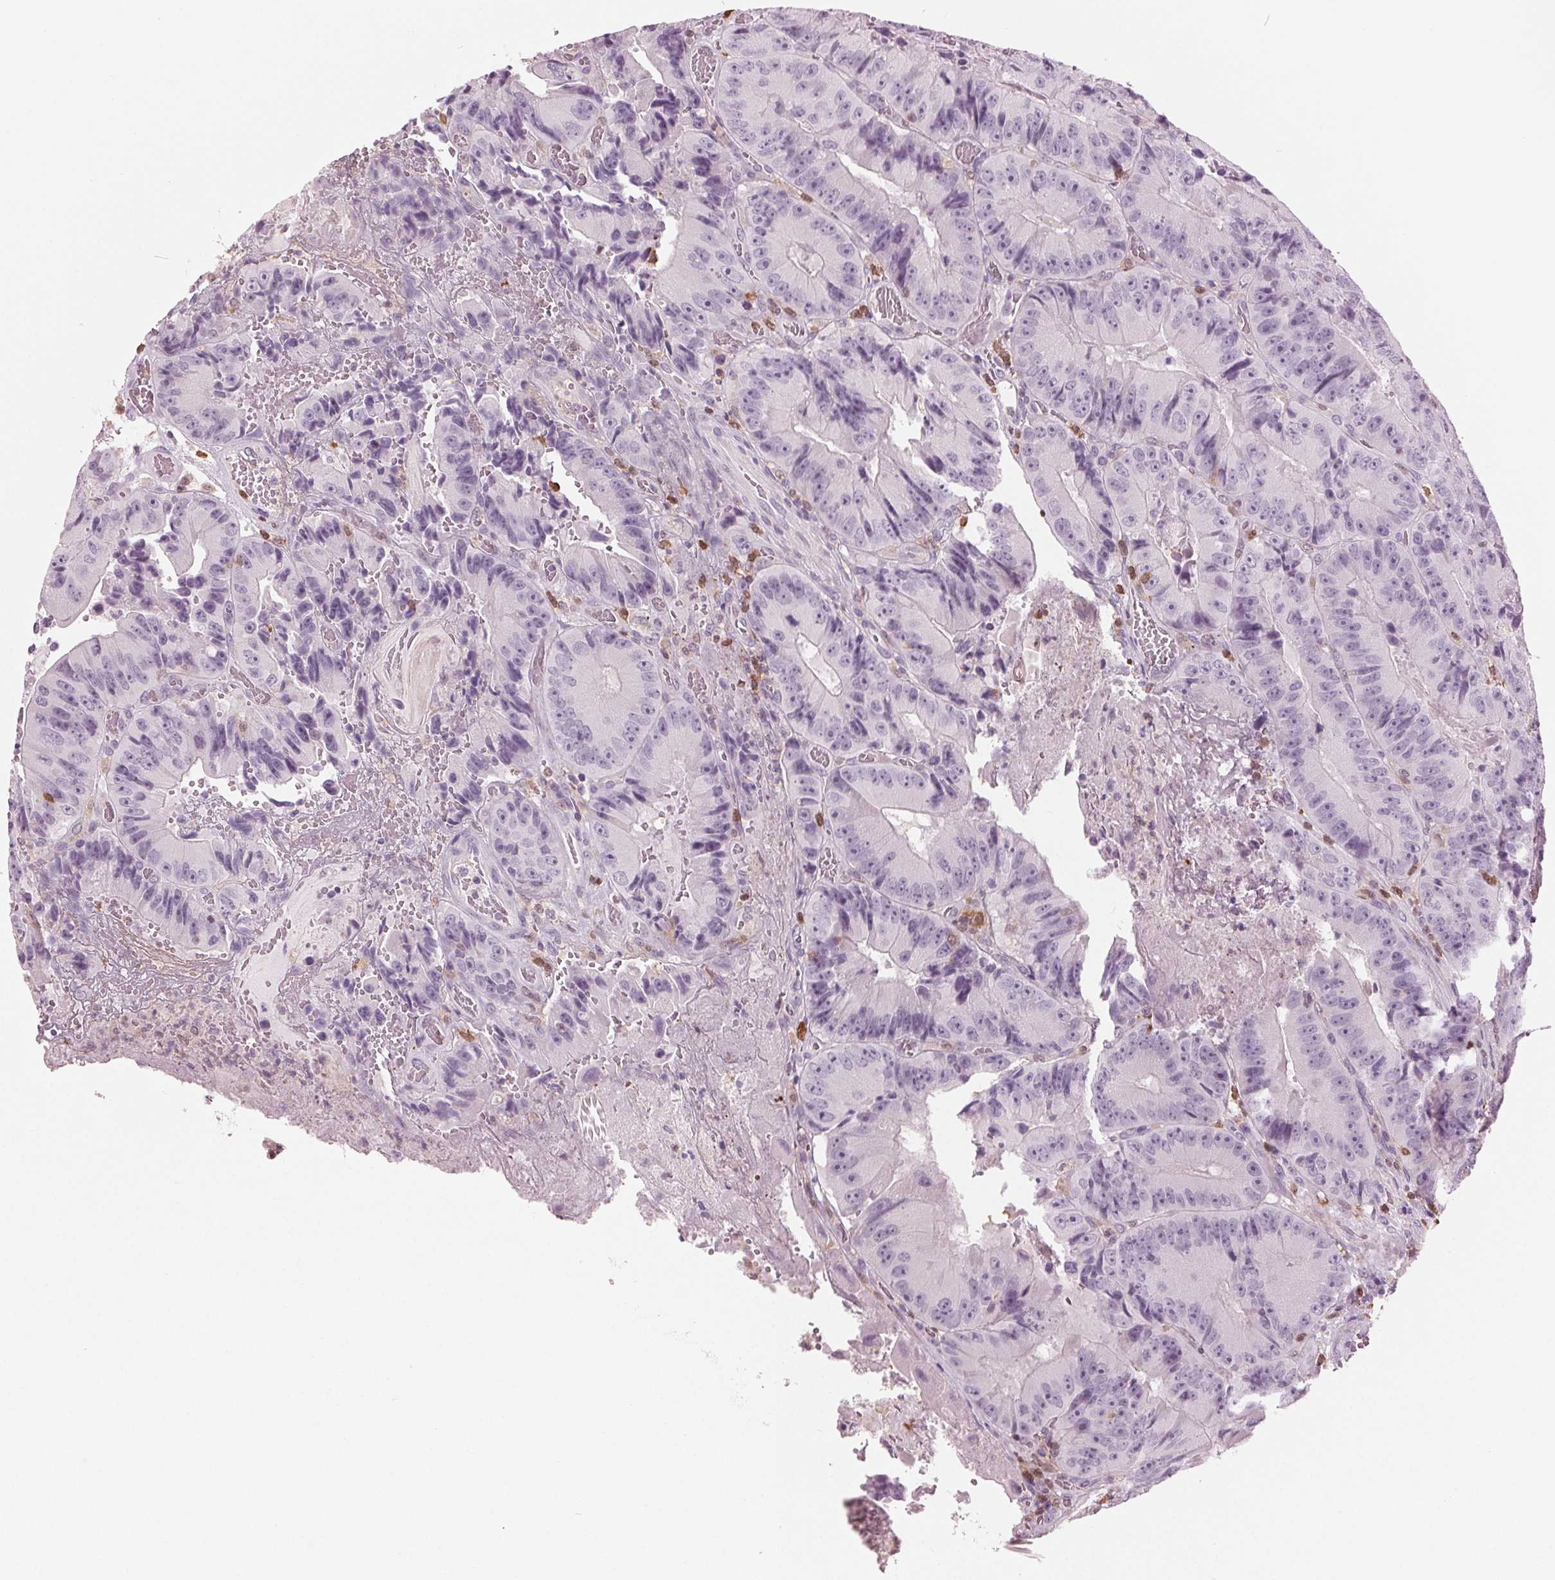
{"staining": {"intensity": "negative", "quantity": "none", "location": "none"}, "tissue": "colorectal cancer", "cell_type": "Tumor cells", "image_type": "cancer", "snomed": [{"axis": "morphology", "description": "Adenocarcinoma, NOS"}, {"axis": "topography", "description": "Colon"}], "caption": "Immunohistochemical staining of colorectal cancer (adenocarcinoma) displays no significant expression in tumor cells.", "gene": "BTLA", "patient": {"sex": "female", "age": 86}}